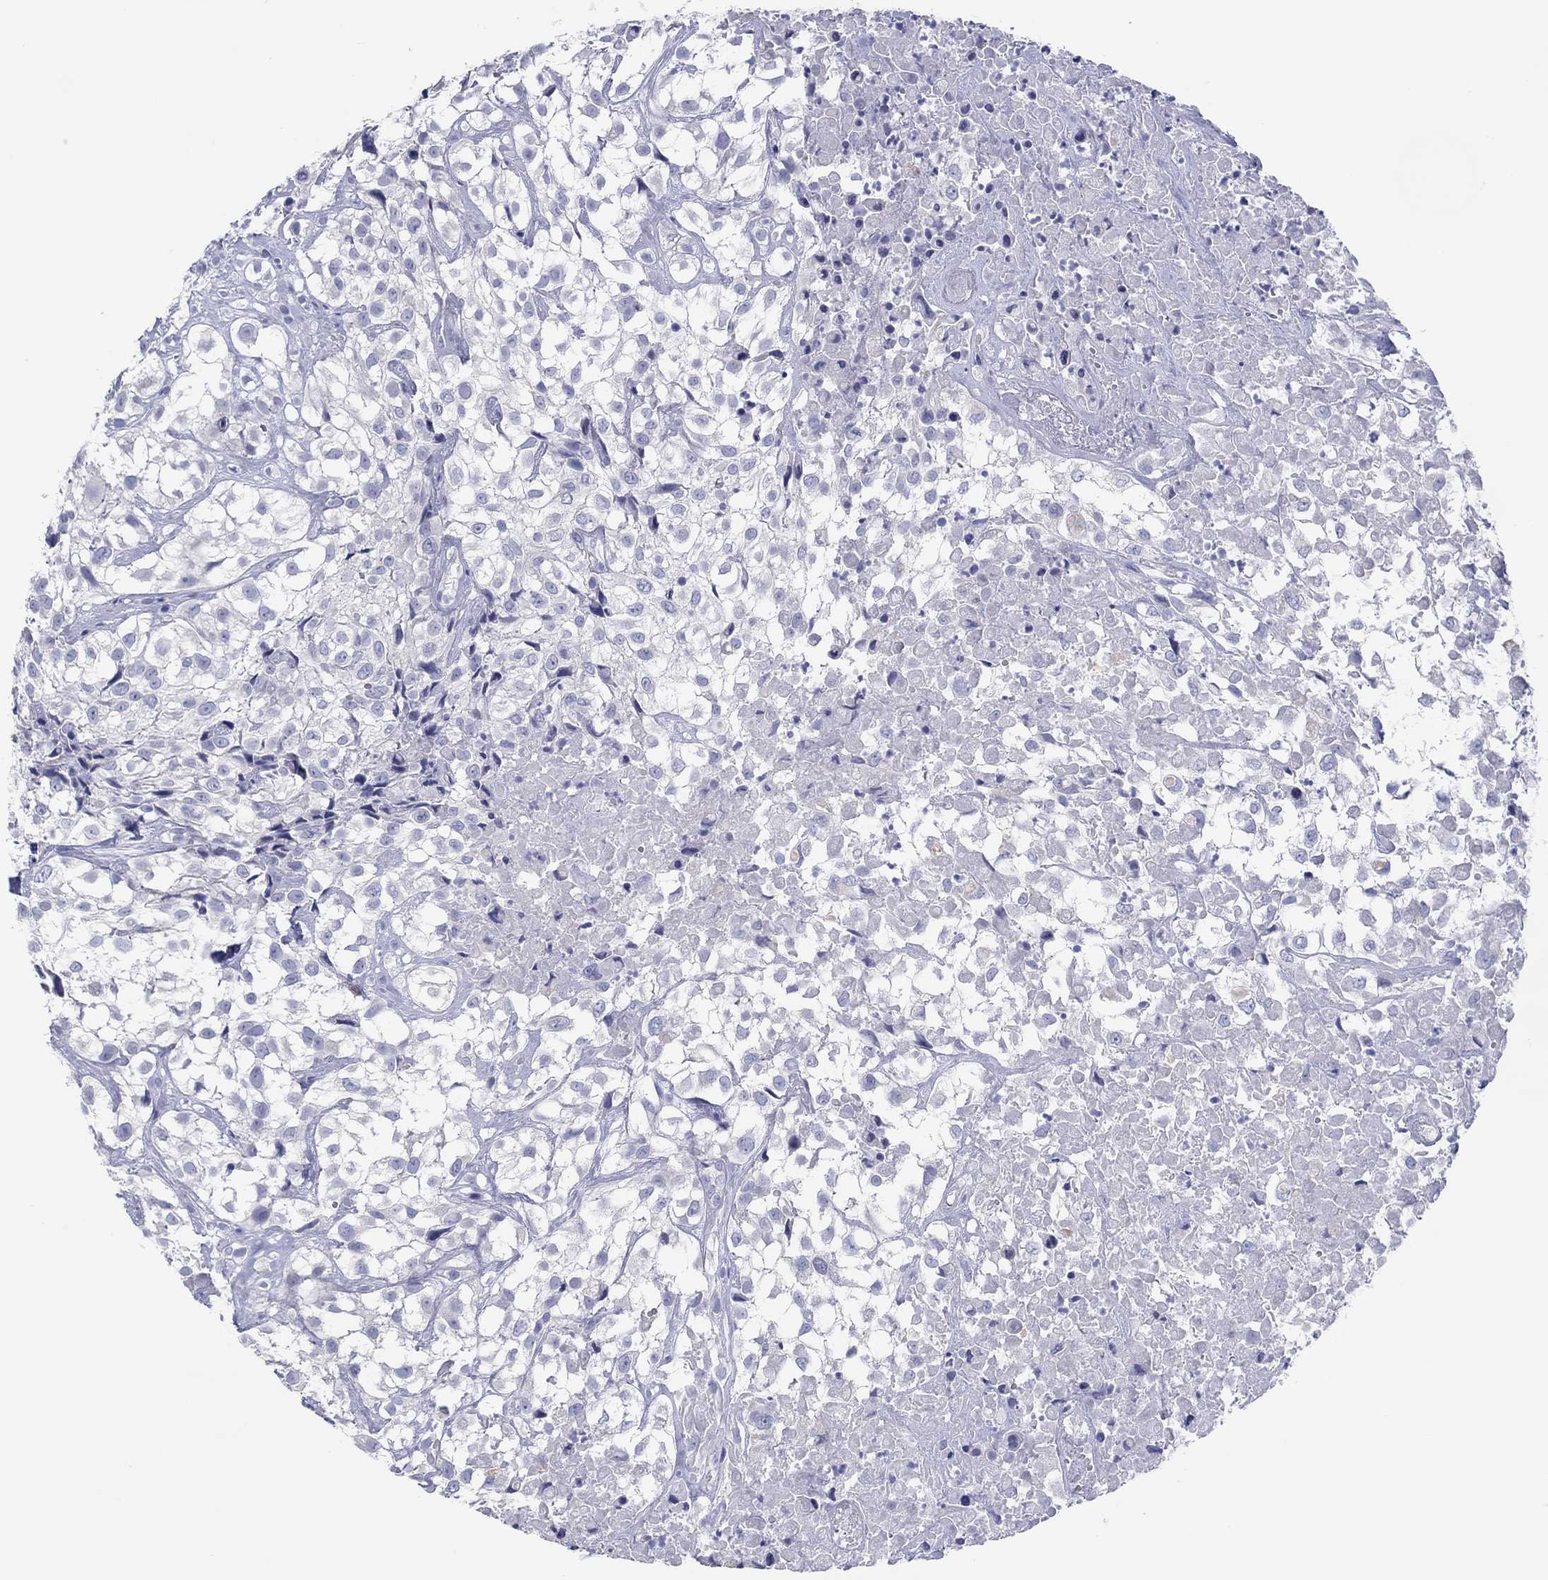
{"staining": {"intensity": "negative", "quantity": "none", "location": "none"}, "tissue": "urothelial cancer", "cell_type": "Tumor cells", "image_type": "cancer", "snomed": [{"axis": "morphology", "description": "Urothelial carcinoma, High grade"}, {"axis": "topography", "description": "Urinary bladder"}], "caption": "The micrograph demonstrates no significant positivity in tumor cells of urothelial cancer. Nuclei are stained in blue.", "gene": "ERICH3", "patient": {"sex": "male", "age": 56}}